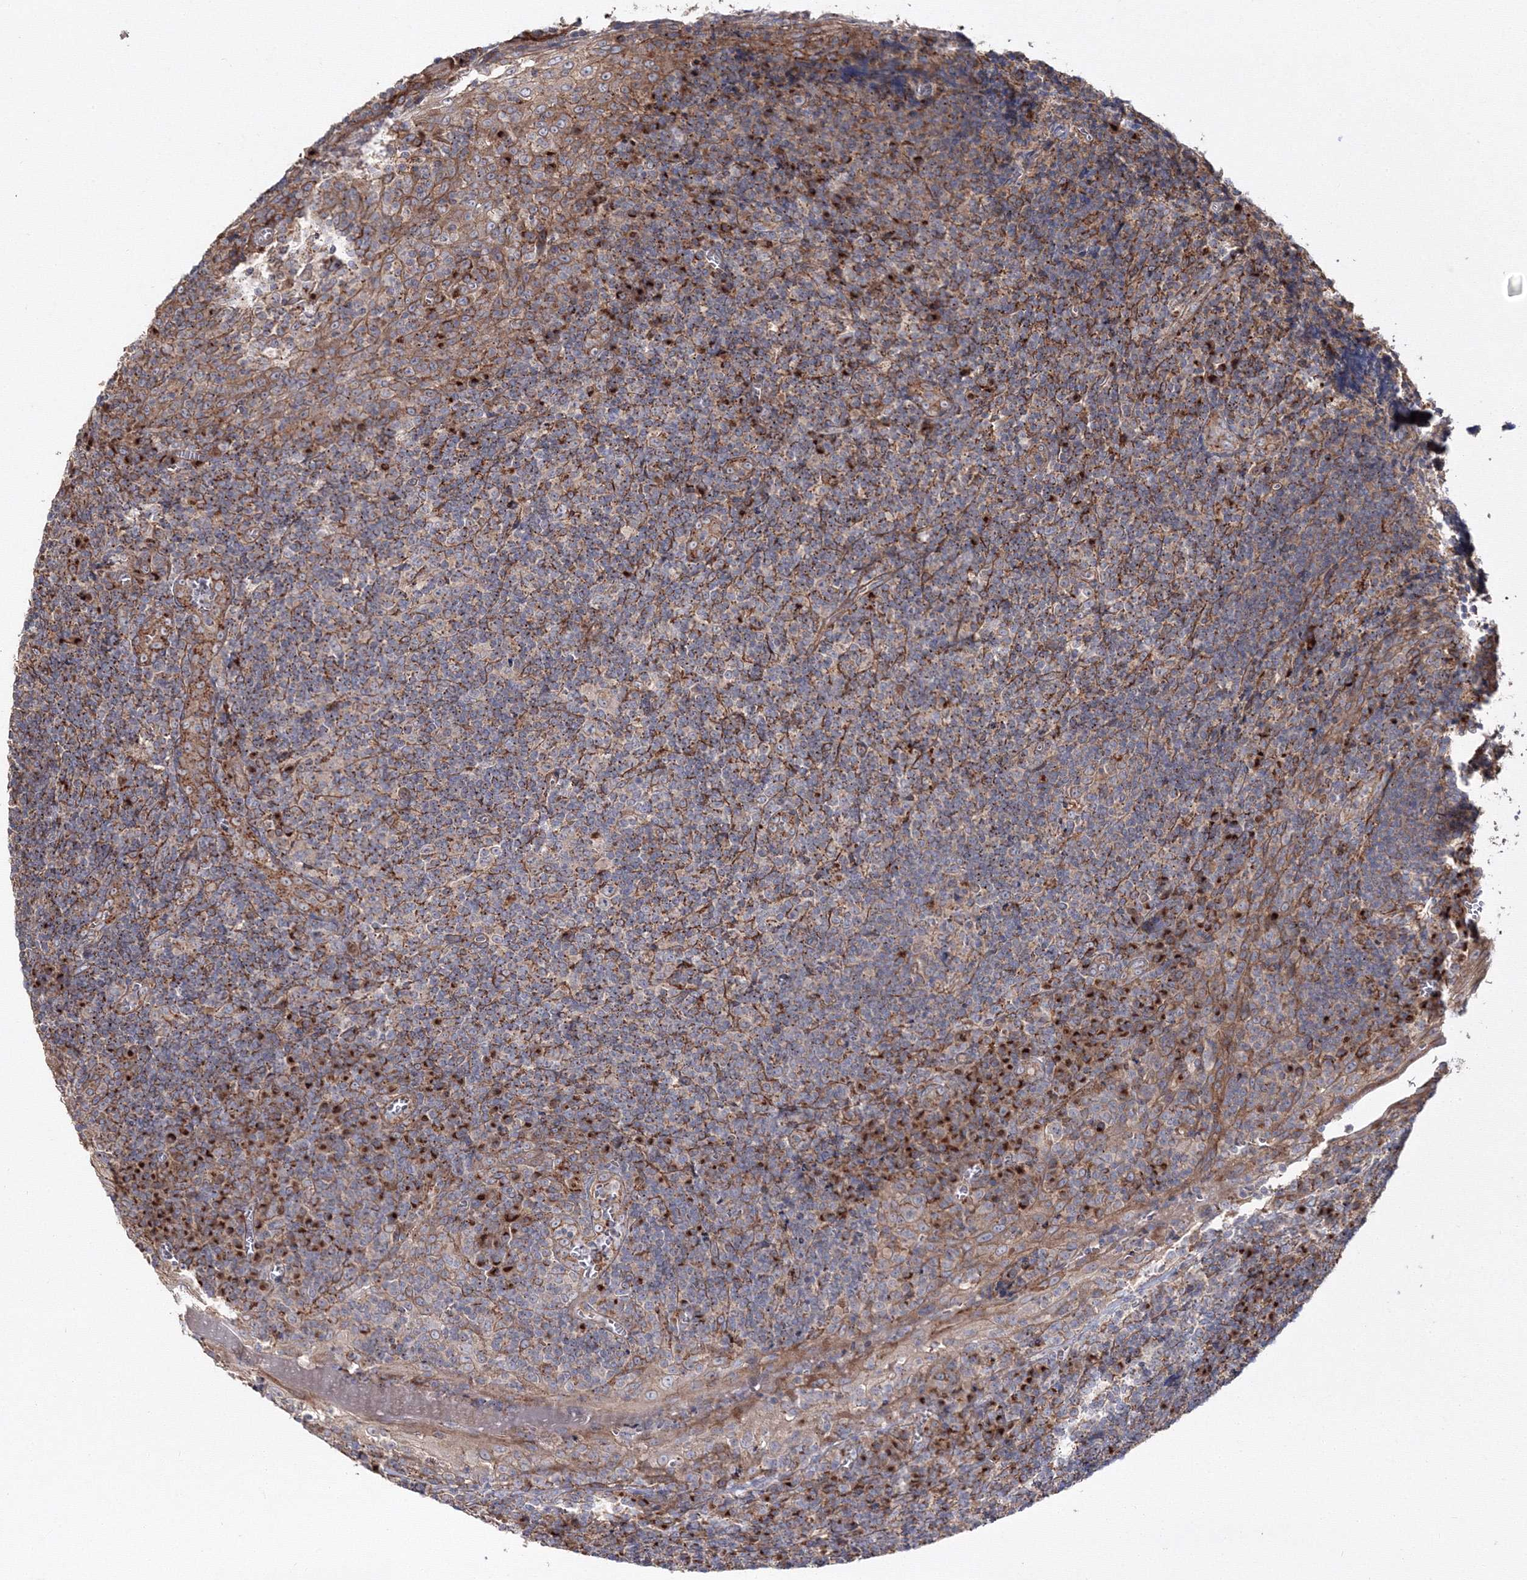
{"staining": {"intensity": "weak", "quantity": ">75%", "location": "cytoplasmic/membranous"}, "tissue": "tonsil", "cell_type": "Germinal center cells", "image_type": "normal", "snomed": [{"axis": "morphology", "description": "Normal tissue, NOS"}, {"axis": "topography", "description": "Tonsil"}], "caption": "Immunohistochemical staining of benign human tonsil reveals low levels of weak cytoplasmic/membranous staining in approximately >75% of germinal center cells.", "gene": "DDO", "patient": {"sex": "male", "age": 37}}